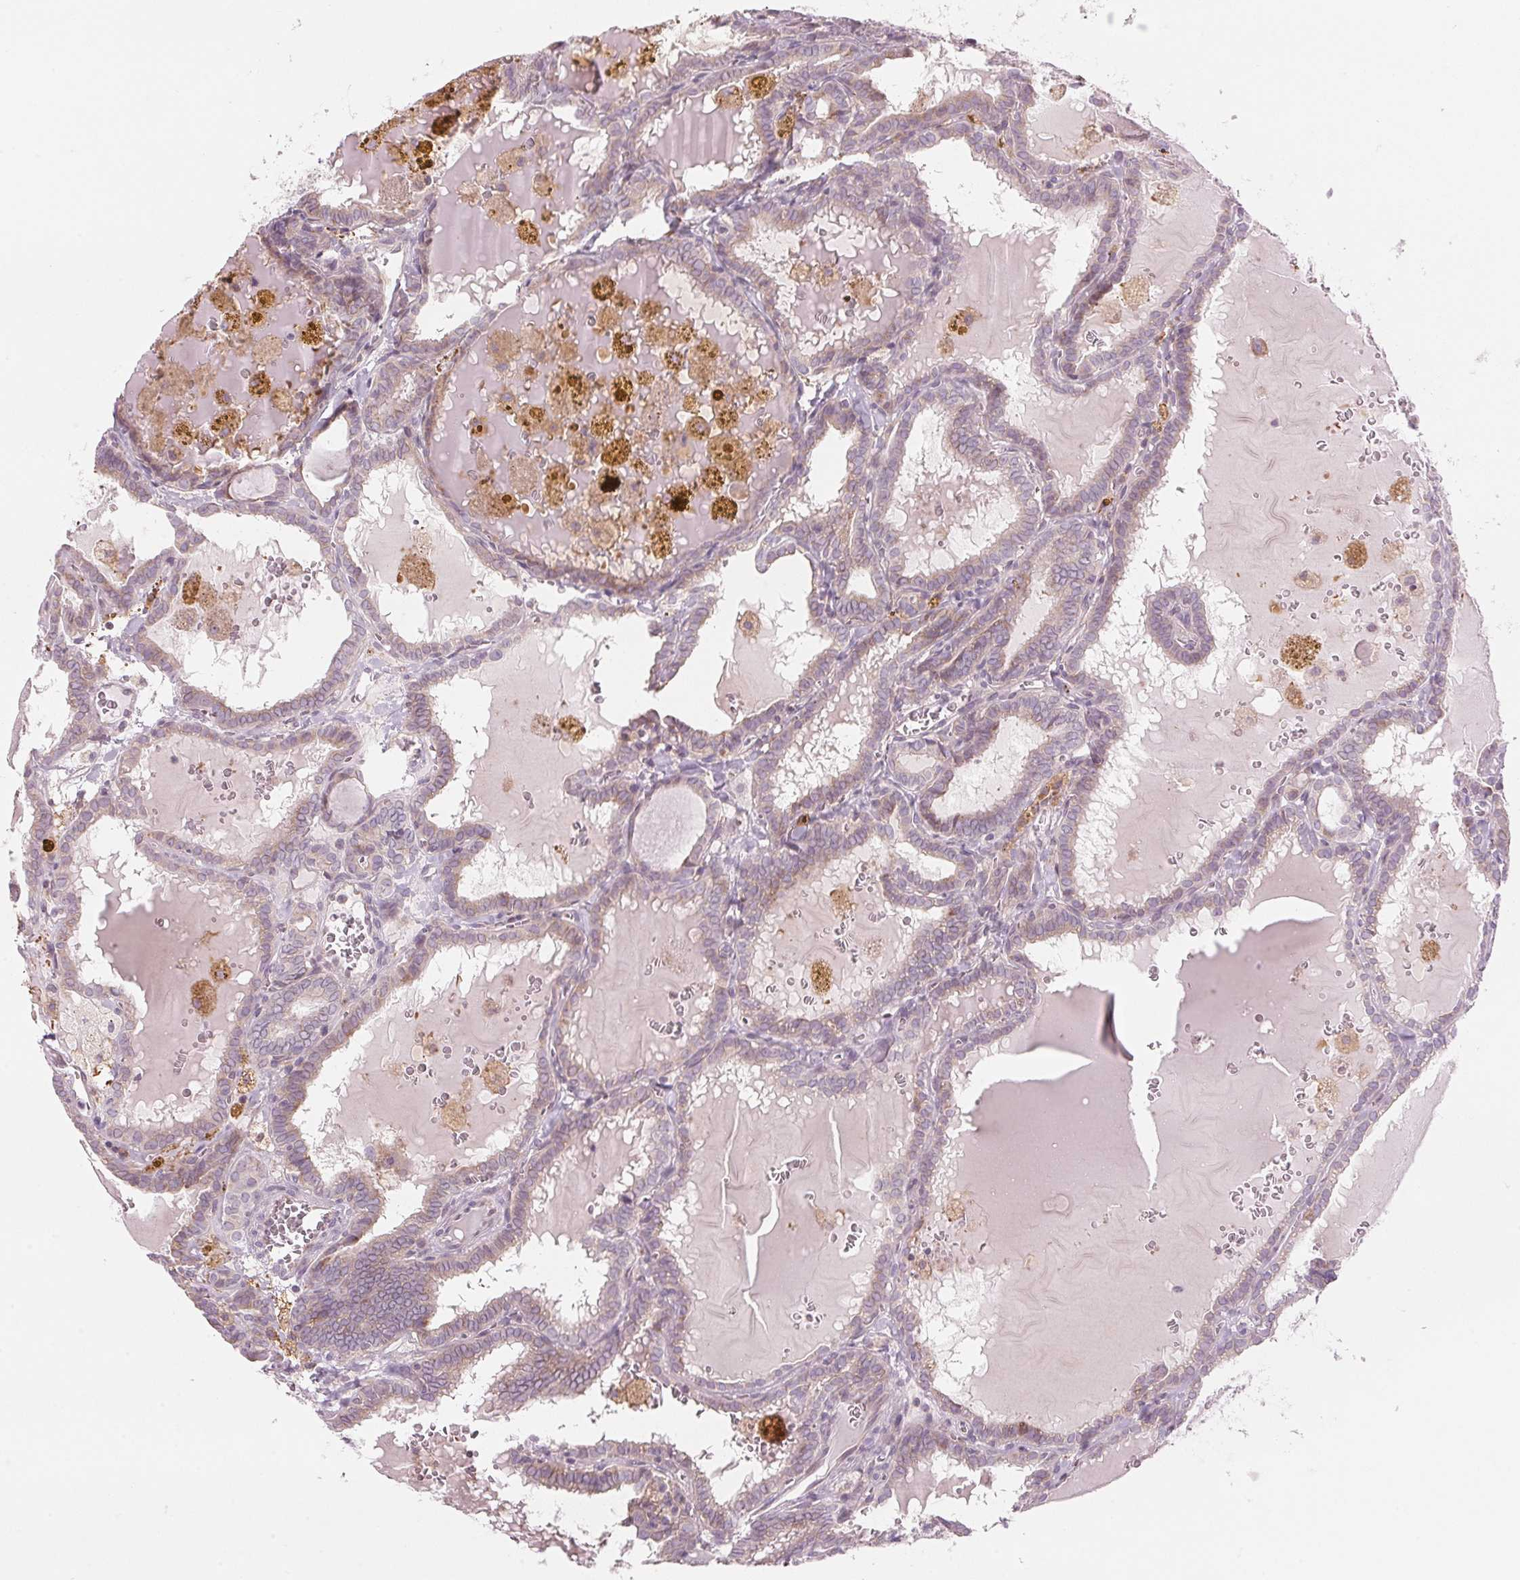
{"staining": {"intensity": "weak", "quantity": "<25%", "location": "cytoplasmic/membranous"}, "tissue": "thyroid cancer", "cell_type": "Tumor cells", "image_type": "cancer", "snomed": [{"axis": "morphology", "description": "Papillary adenocarcinoma, NOS"}, {"axis": "topography", "description": "Thyroid gland"}], "caption": "Immunohistochemistry (IHC) photomicrograph of papillary adenocarcinoma (thyroid) stained for a protein (brown), which demonstrates no positivity in tumor cells.", "gene": "GNMT", "patient": {"sex": "female", "age": 39}}